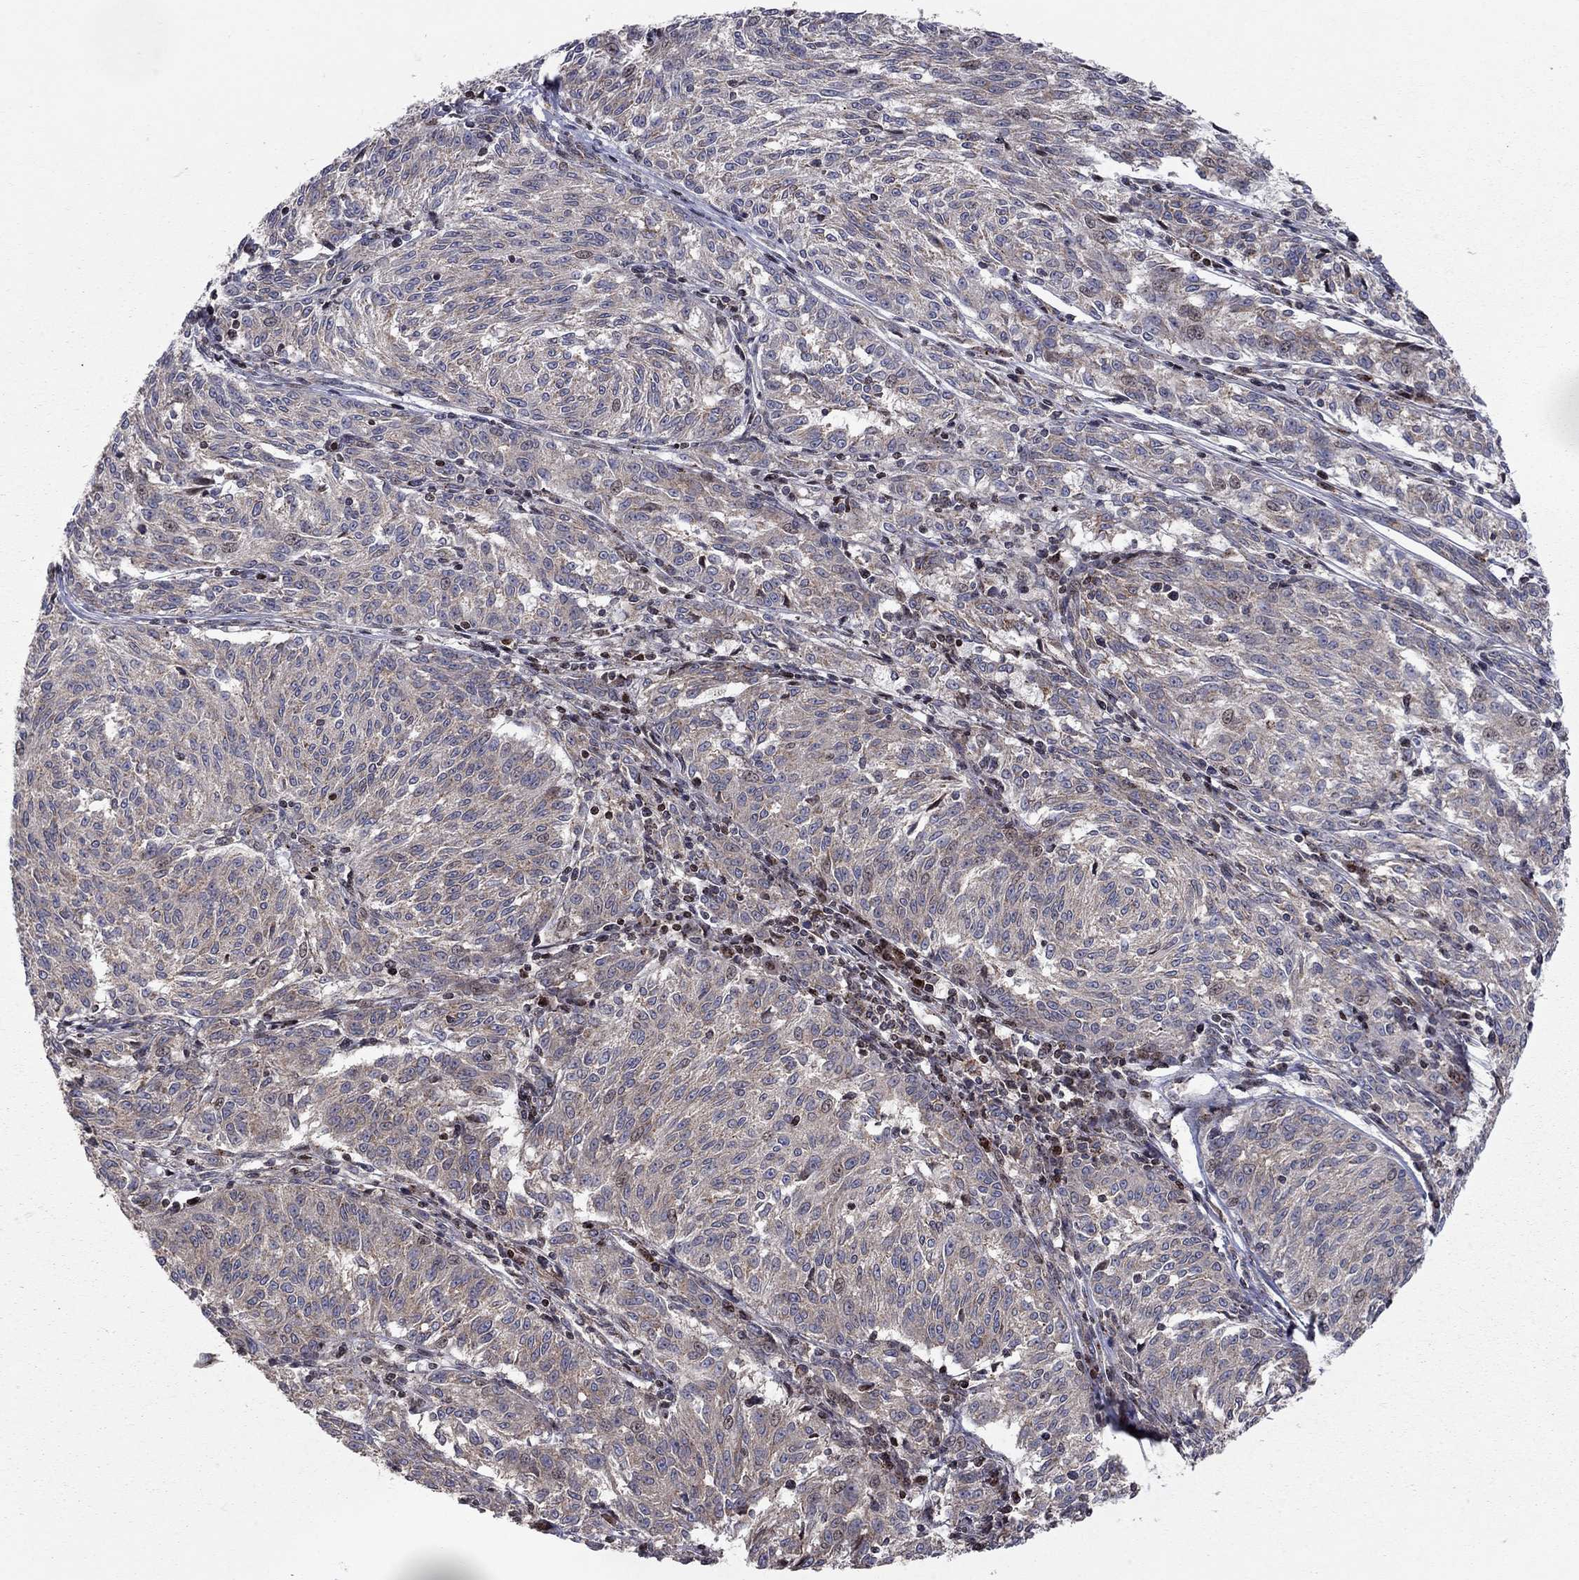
{"staining": {"intensity": "negative", "quantity": "none", "location": "none"}, "tissue": "melanoma", "cell_type": "Tumor cells", "image_type": "cancer", "snomed": [{"axis": "morphology", "description": "Malignant melanoma, NOS"}, {"axis": "topography", "description": "Skin"}], "caption": "A high-resolution photomicrograph shows immunohistochemistry staining of melanoma, which exhibits no significant expression in tumor cells.", "gene": "ERN2", "patient": {"sex": "female", "age": 72}}